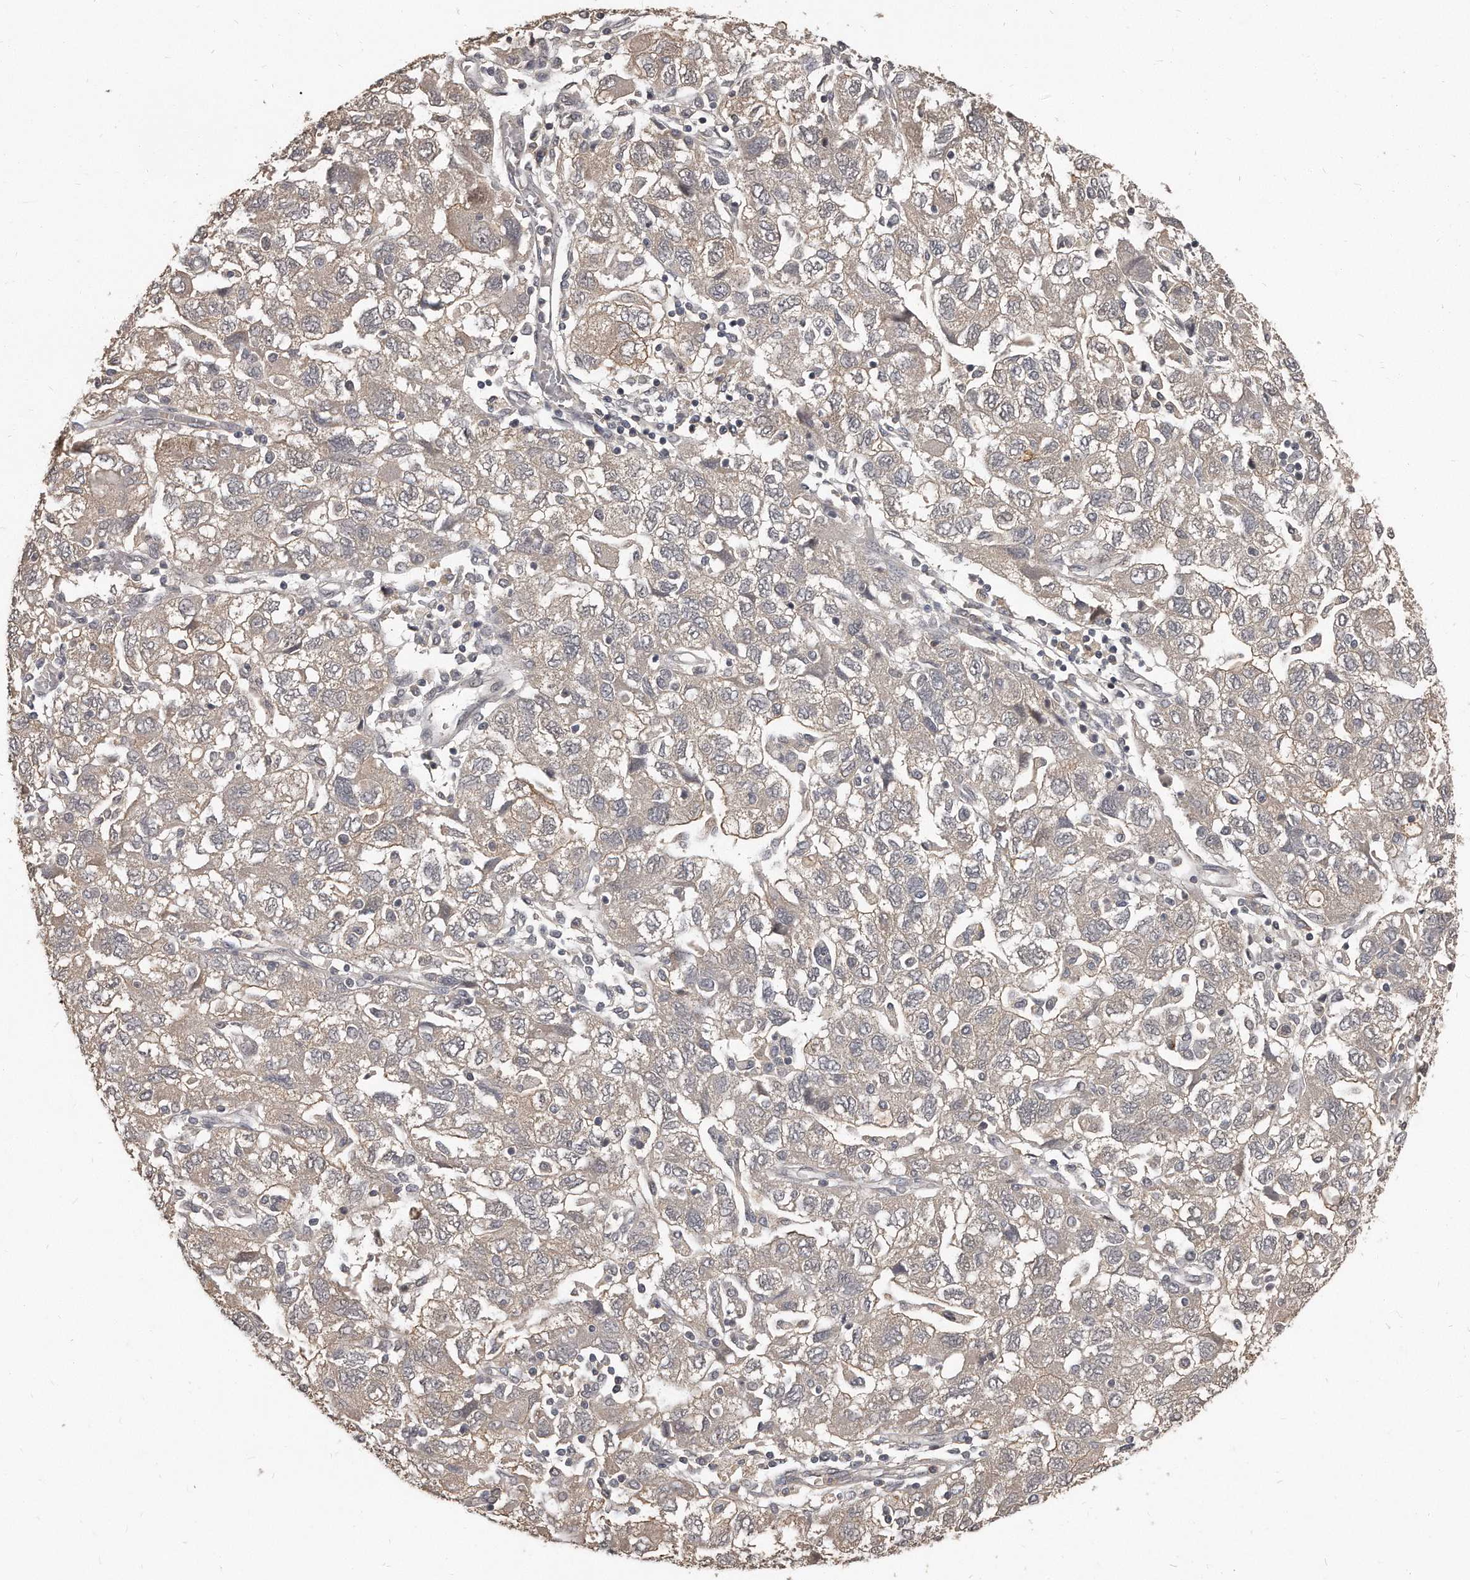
{"staining": {"intensity": "weak", "quantity": "25%-75%", "location": "cytoplasmic/membranous"}, "tissue": "ovarian cancer", "cell_type": "Tumor cells", "image_type": "cancer", "snomed": [{"axis": "morphology", "description": "Carcinoma, NOS"}, {"axis": "morphology", "description": "Cystadenocarcinoma, serous, NOS"}, {"axis": "topography", "description": "Ovary"}], "caption": "This is a micrograph of IHC staining of ovarian serous cystadenocarcinoma, which shows weak positivity in the cytoplasmic/membranous of tumor cells.", "gene": "GRB10", "patient": {"sex": "female", "age": 69}}